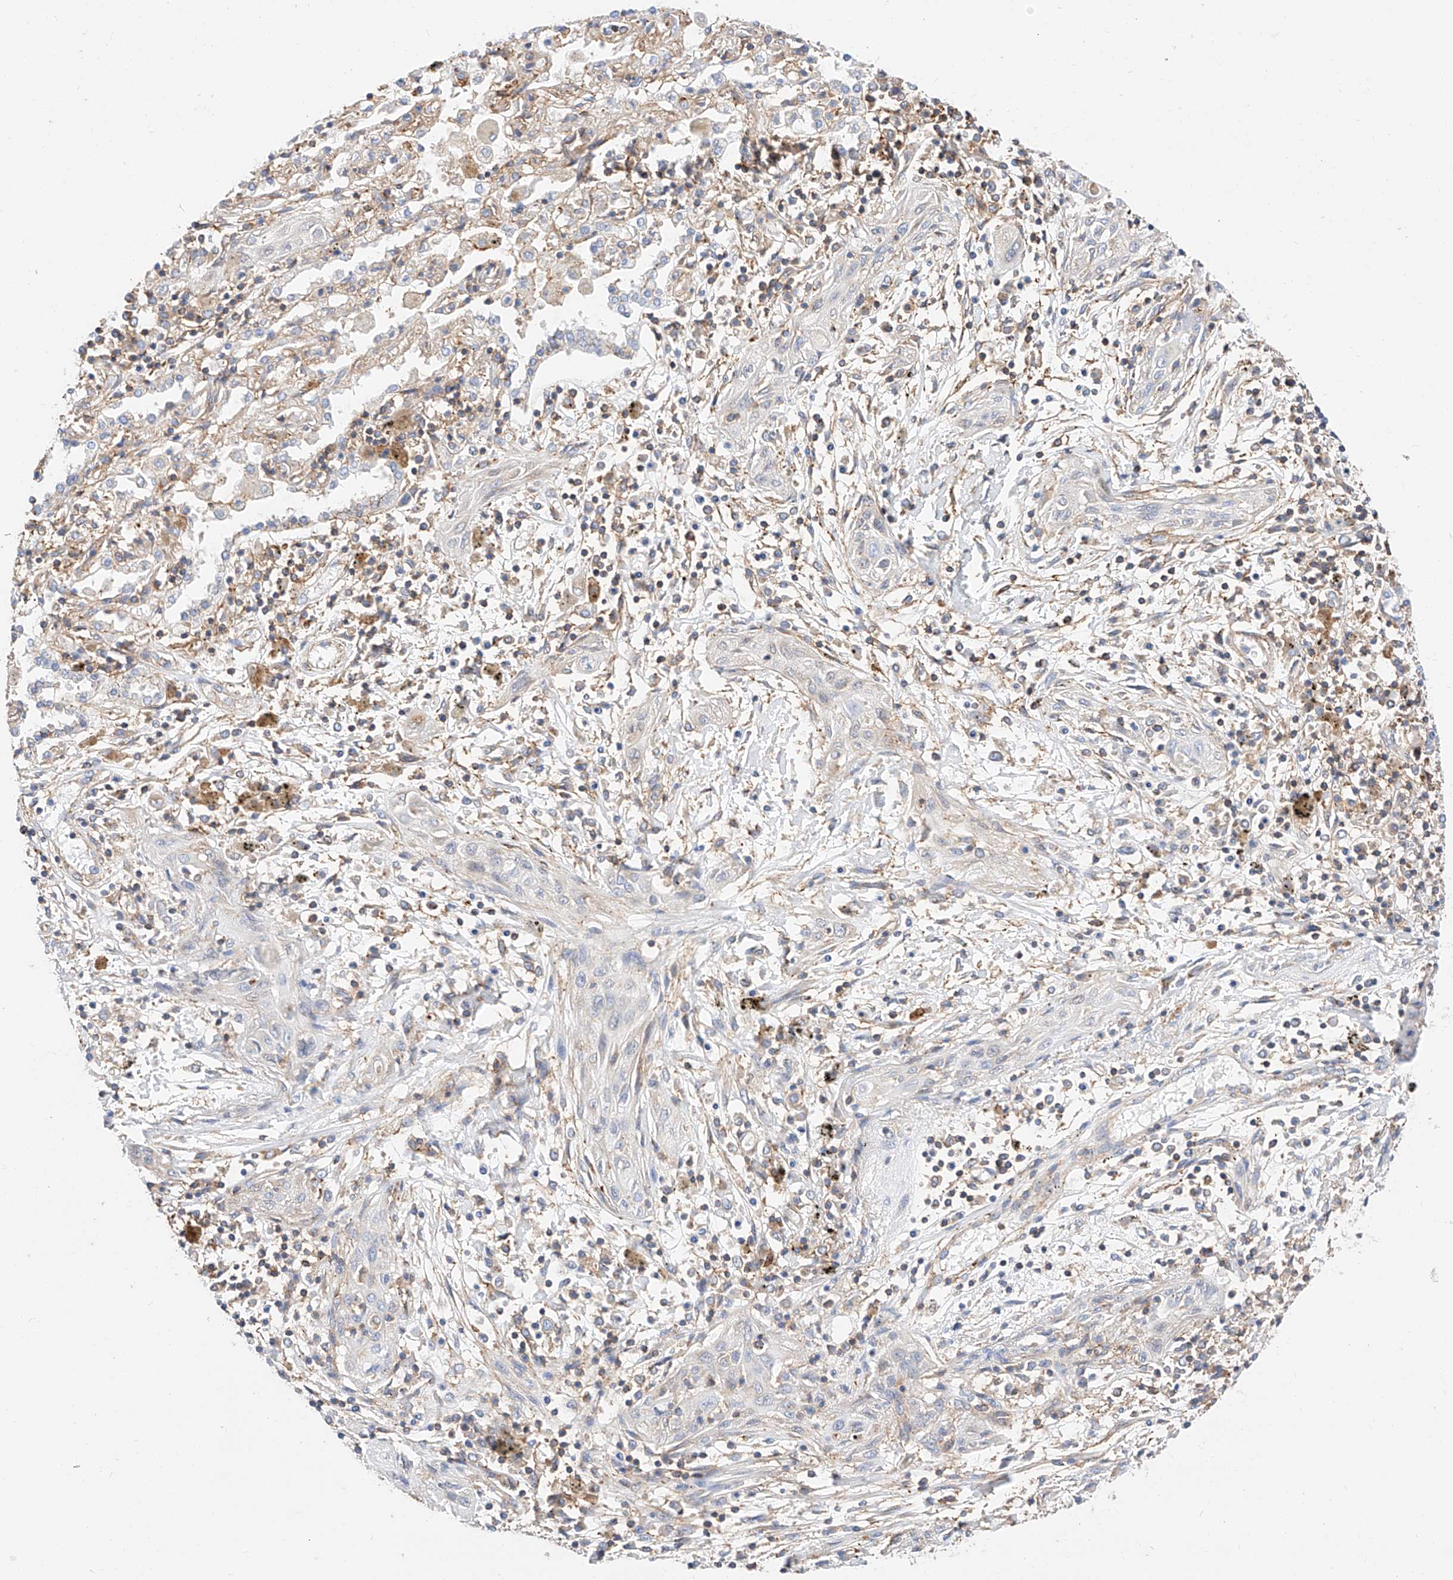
{"staining": {"intensity": "negative", "quantity": "none", "location": "none"}, "tissue": "lung cancer", "cell_type": "Tumor cells", "image_type": "cancer", "snomed": [{"axis": "morphology", "description": "Squamous cell carcinoma, NOS"}, {"axis": "topography", "description": "Lung"}], "caption": "Human lung cancer stained for a protein using IHC displays no positivity in tumor cells.", "gene": "HAUS4", "patient": {"sex": "female", "age": 47}}